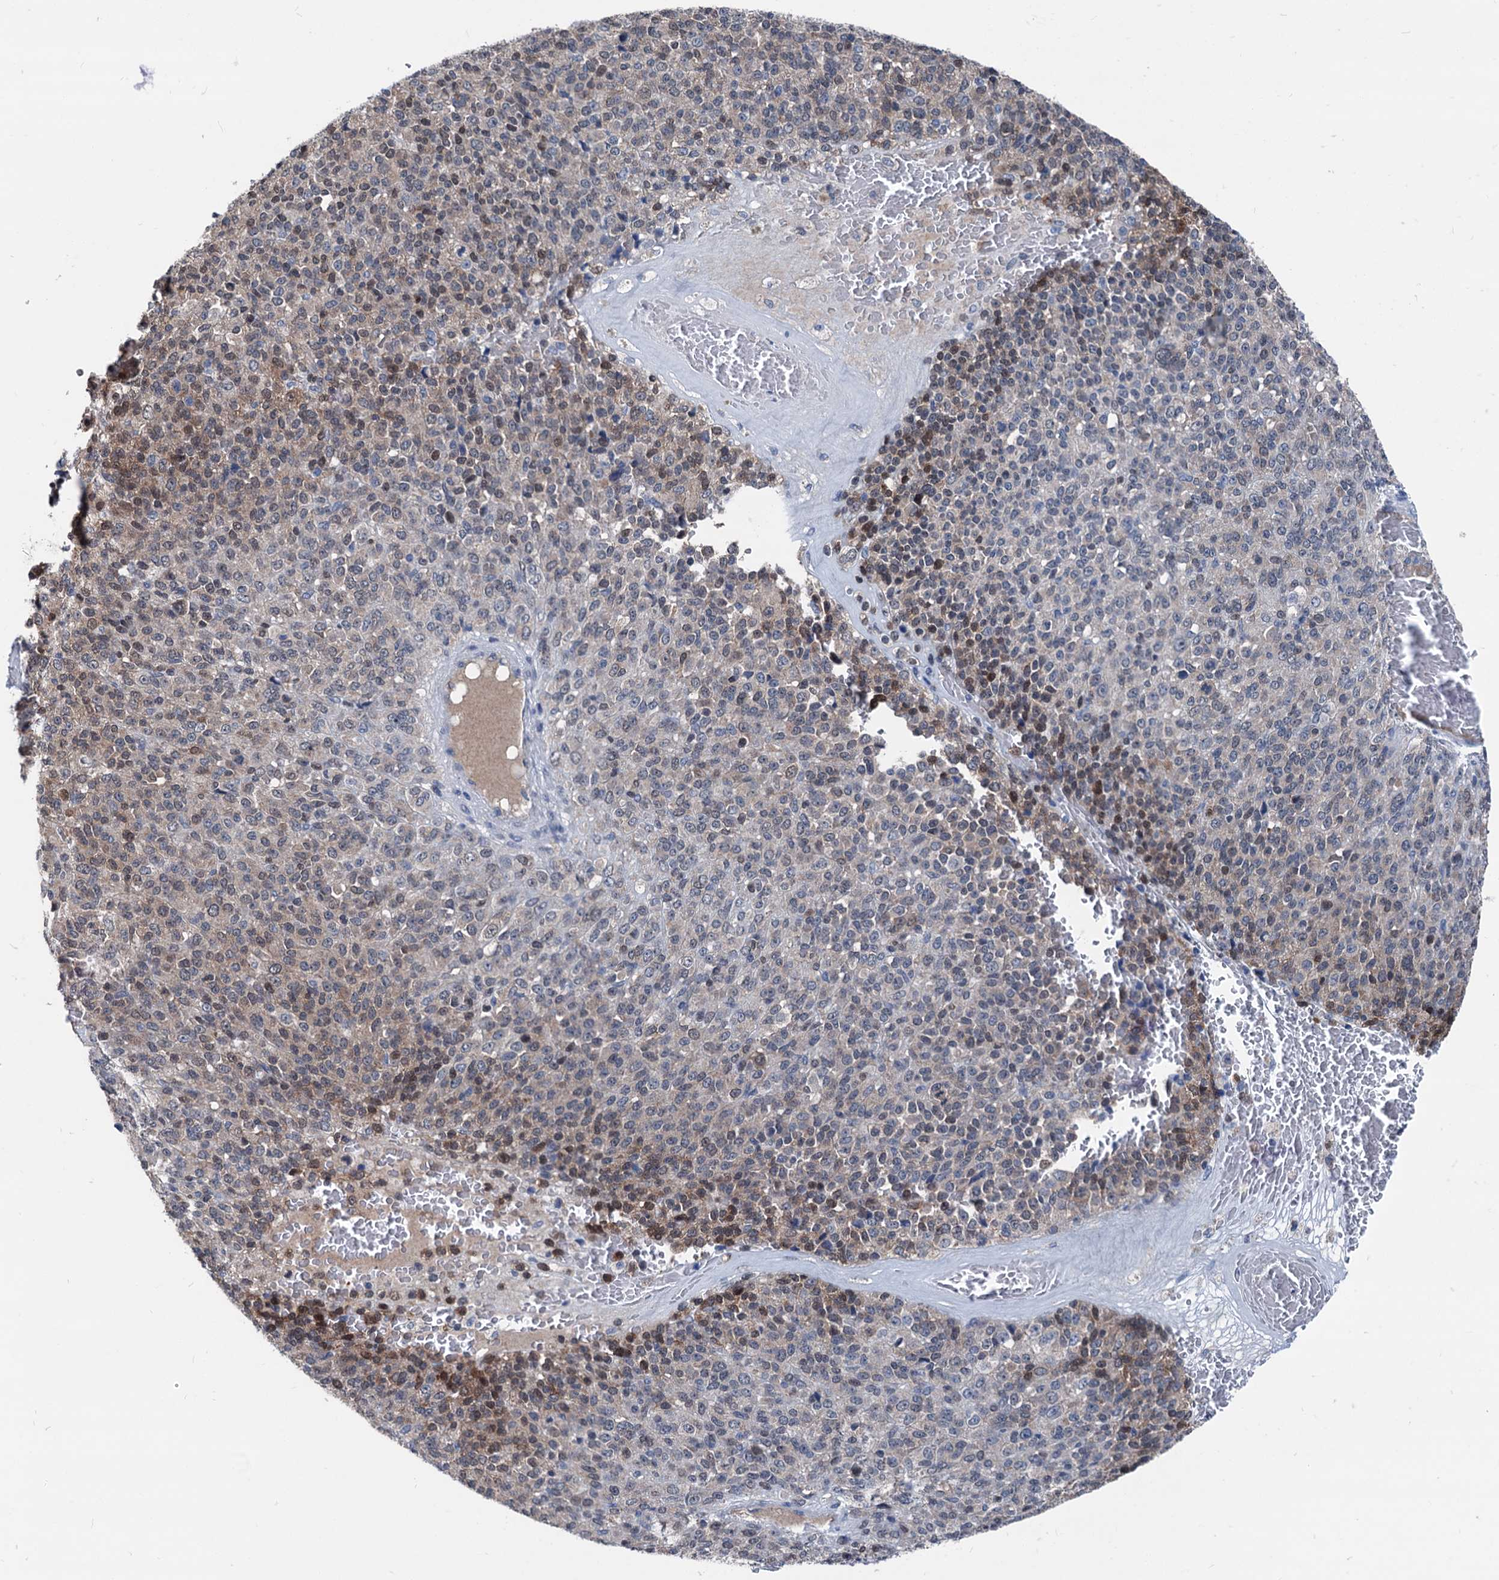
{"staining": {"intensity": "moderate", "quantity": "25%-75%", "location": "nuclear"}, "tissue": "melanoma", "cell_type": "Tumor cells", "image_type": "cancer", "snomed": [{"axis": "morphology", "description": "Malignant melanoma, Metastatic site"}, {"axis": "topography", "description": "Brain"}], "caption": "IHC (DAB (3,3'-diaminobenzidine)) staining of human malignant melanoma (metastatic site) demonstrates moderate nuclear protein expression in about 25%-75% of tumor cells. (DAB (3,3'-diaminobenzidine) = brown stain, brightfield microscopy at high magnification).", "gene": "GLO1", "patient": {"sex": "female", "age": 56}}